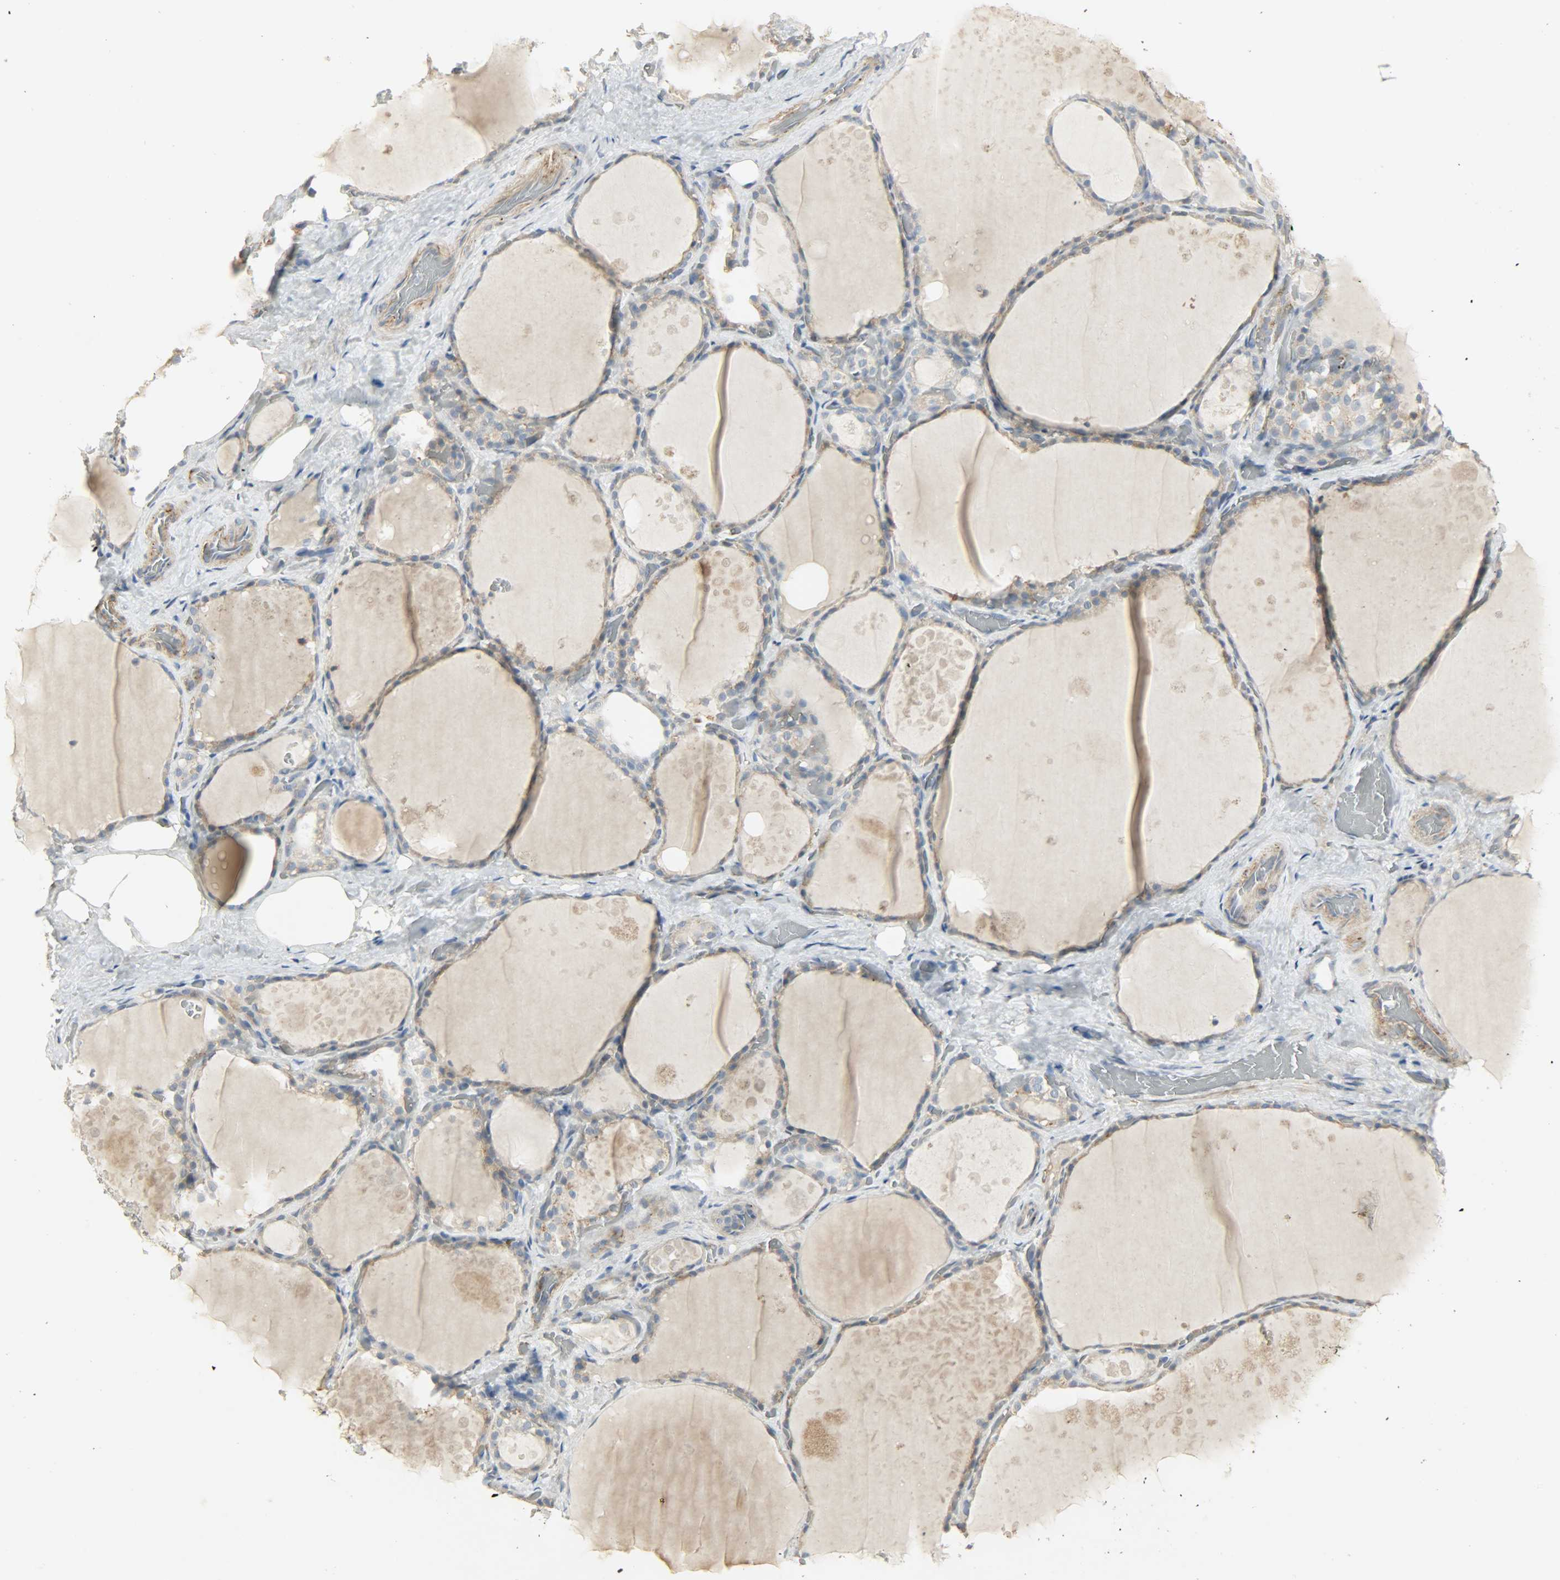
{"staining": {"intensity": "weak", "quantity": ">75%", "location": "cytoplasmic/membranous"}, "tissue": "thyroid gland", "cell_type": "Glandular cells", "image_type": "normal", "snomed": [{"axis": "morphology", "description": "Normal tissue, NOS"}, {"axis": "topography", "description": "Thyroid gland"}], "caption": "Weak cytoplasmic/membranous protein staining is identified in about >75% of glandular cells in thyroid gland.", "gene": "ENPEP", "patient": {"sex": "male", "age": 61}}